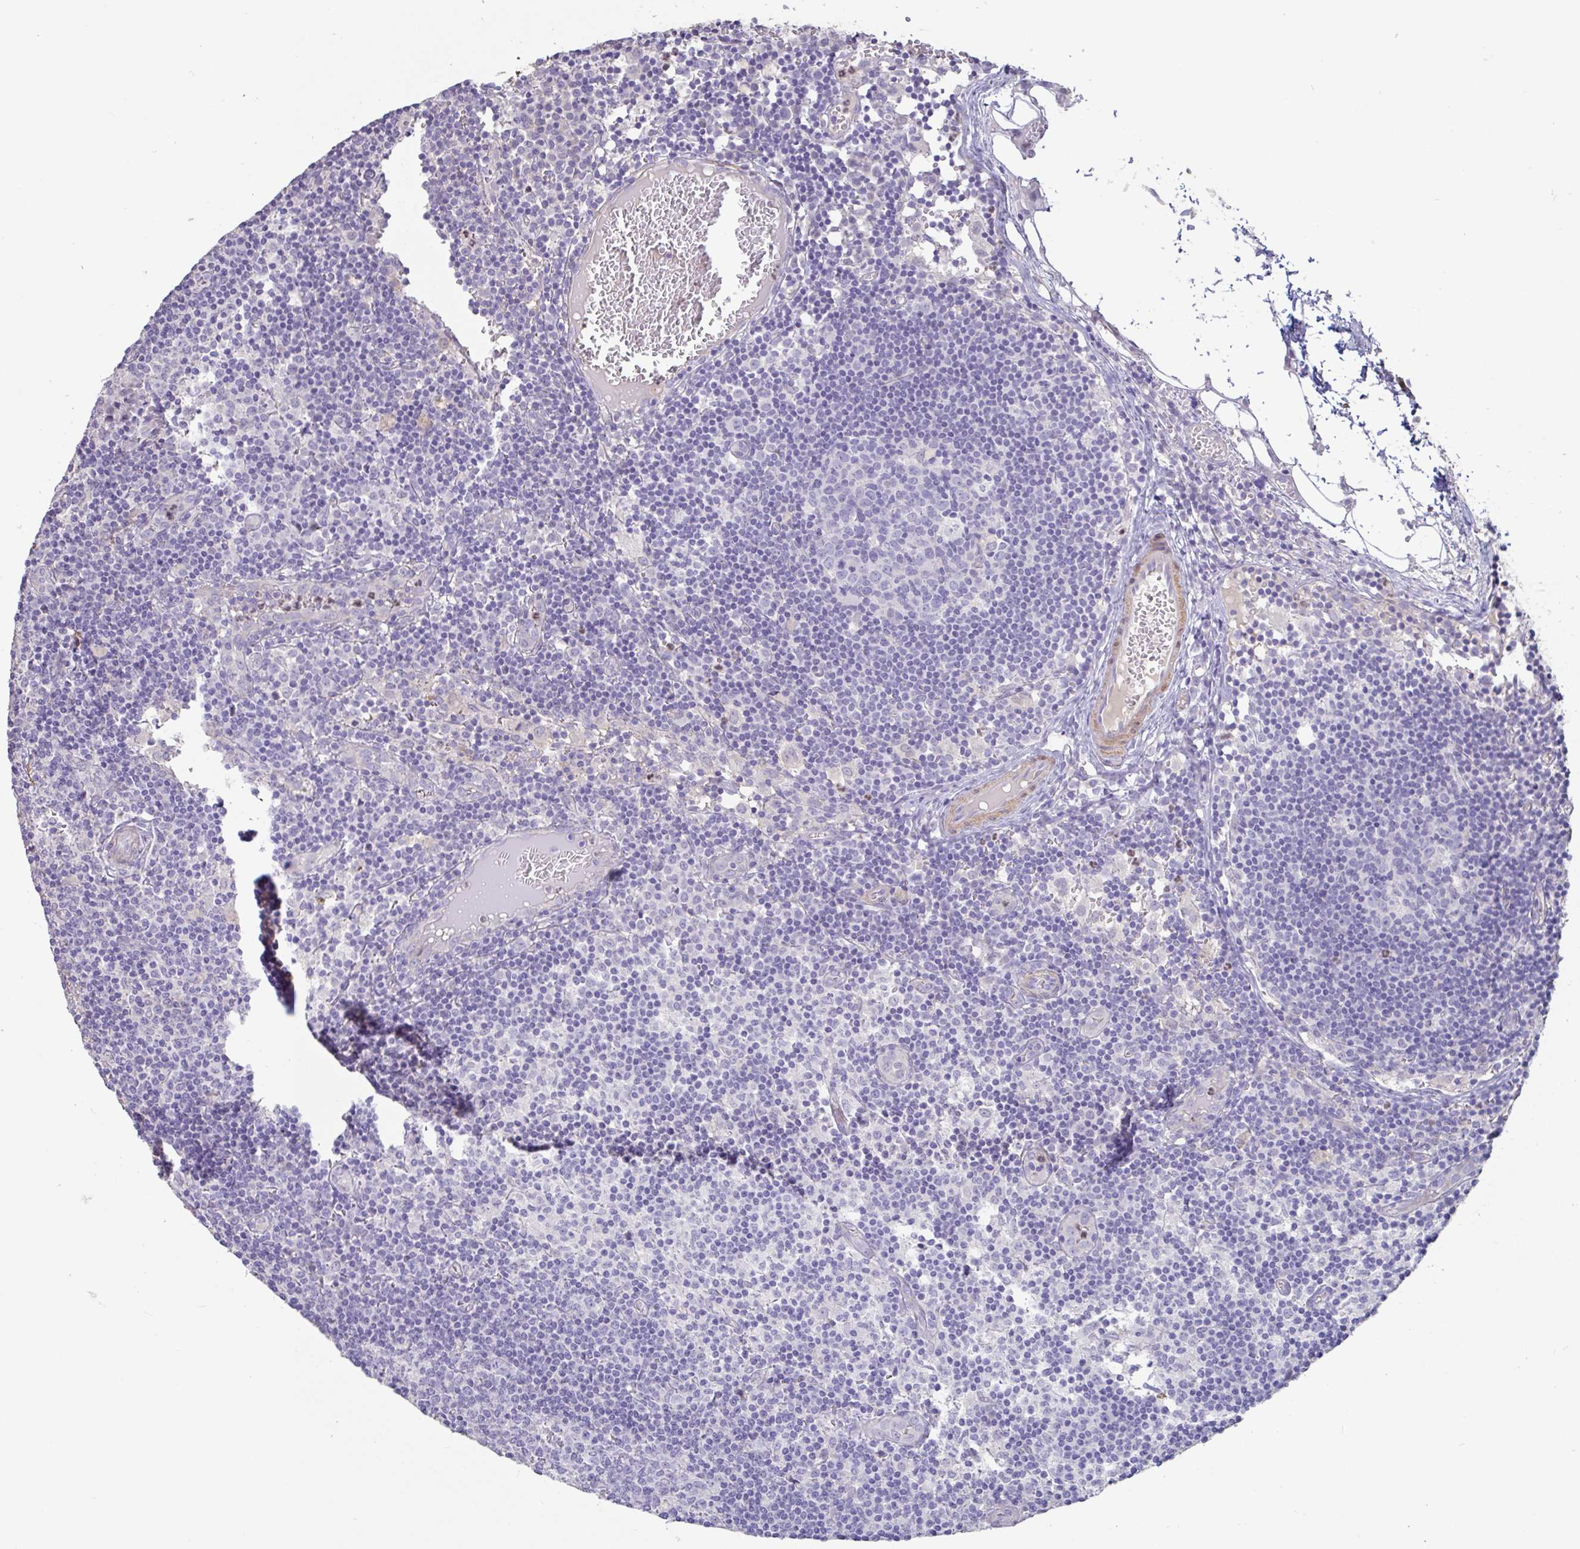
{"staining": {"intensity": "negative", "quantity": "none", "location": "none"}, "tissue": "lymph node", "cell_type": "Germinal center cells", "image_type": "normal", "snomed": [{"axis": "morphology", "description": "Normal tissue, NOS"}, {"axis": "topography", "description": "Lymph node"}], "caption": "Immunohistochemical staining of unremarkable human lymph node exhibits no significant positivity in germinal center cells.", "gene": "PYGM", "patient": {"sex": "female", "age": 45}}